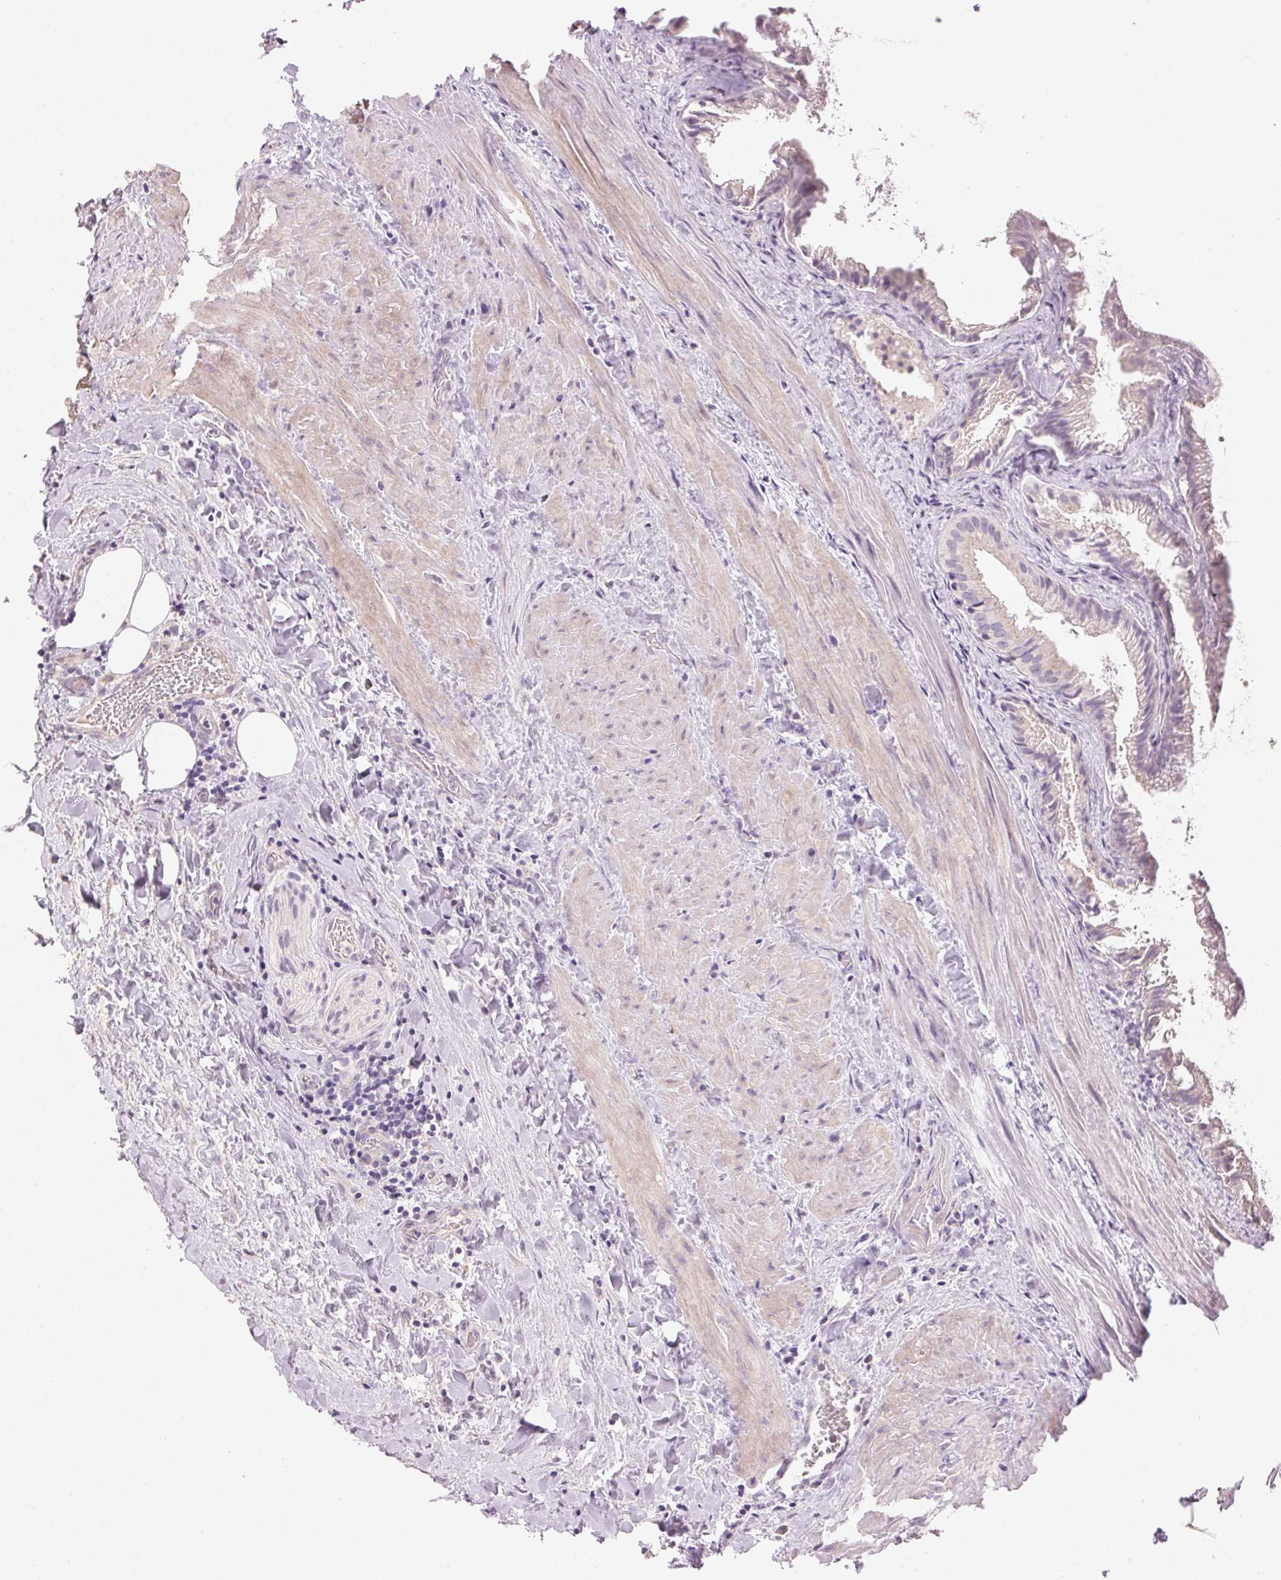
{"staining": {"intensity": "weak", "quantity": "<25%", "location": "cytoplasmic/membranous"}, "tissue": "gallbladder", "cell_type": "Glandular cells", "image_type": "normal", "snomed": [{"axis": "morphology", "description": "Normal tissue, NOS"}, {"axis": "topography", "description": "Gallbladder"}], "caption": "Gallbladder was stained to show a protein in brown. There is no significant positivity in glandular cells. (DAB immunohistochemistry (IHC) with hematoxylin counter stain).", "gene": "LYZL6", "patient": {"sex": "male", "age": 70}}